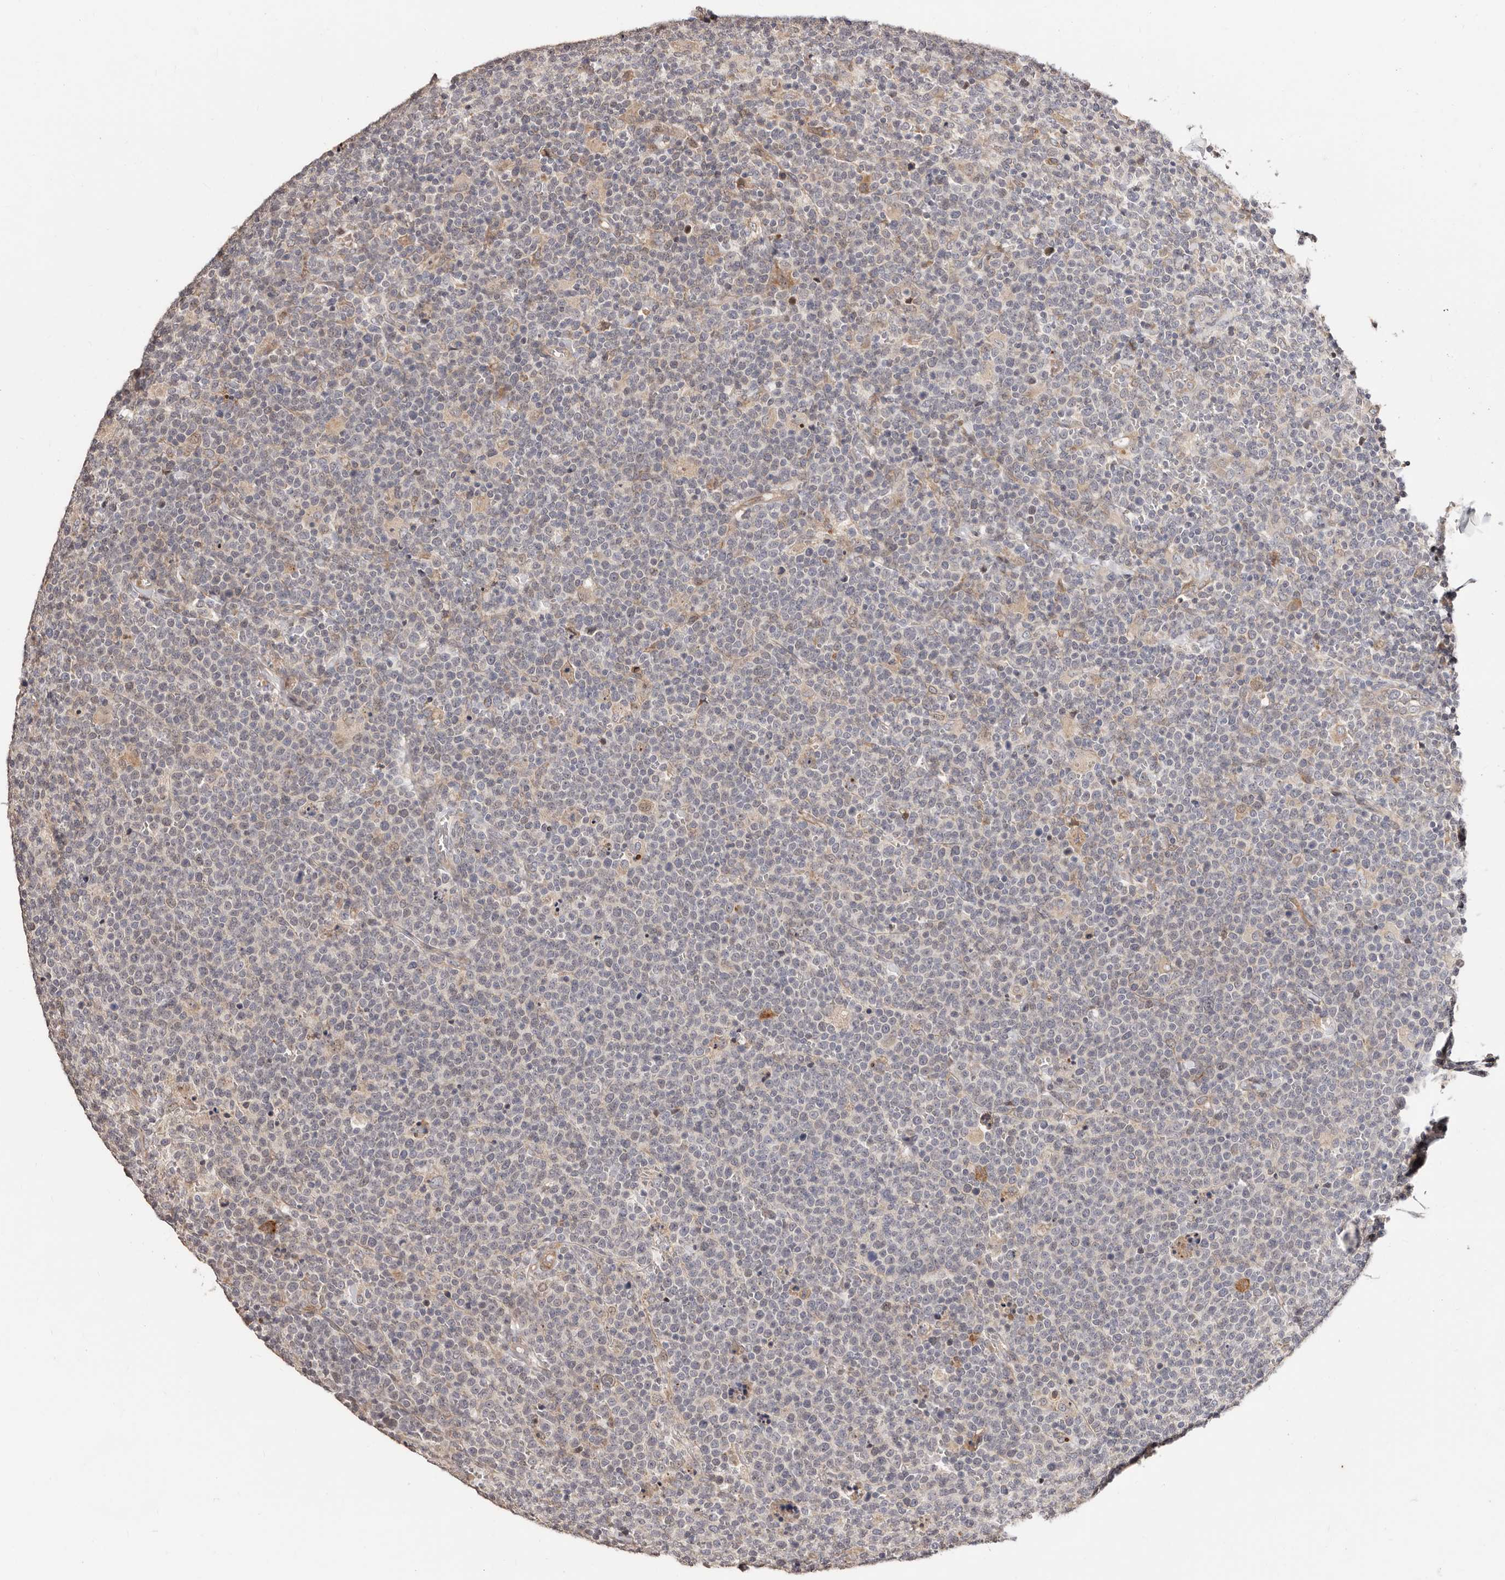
{"staining": {"intensity": "negative", "quantity": "none", "location": "none"}, "tissue": "lymphoma", "cell_type": "Tumor cells", "image_type": "cancer", "snomed": [{"axis": "morphology", "description": "Malignant lymphoma, non-Hodgkin's type, High grade"}, {"axis": "topography", "description": "Lymph node"}], "caption": "Tumor cells are negative for brown protein staining in malignant lymphoma, non-Hodgkin's type (high-grade). (Brightfield microscopy of DAB immunohistochemistry (IHC) at high magnification).", "gene": "APOL6", "patient": {"sex": "male", "age": 61}}